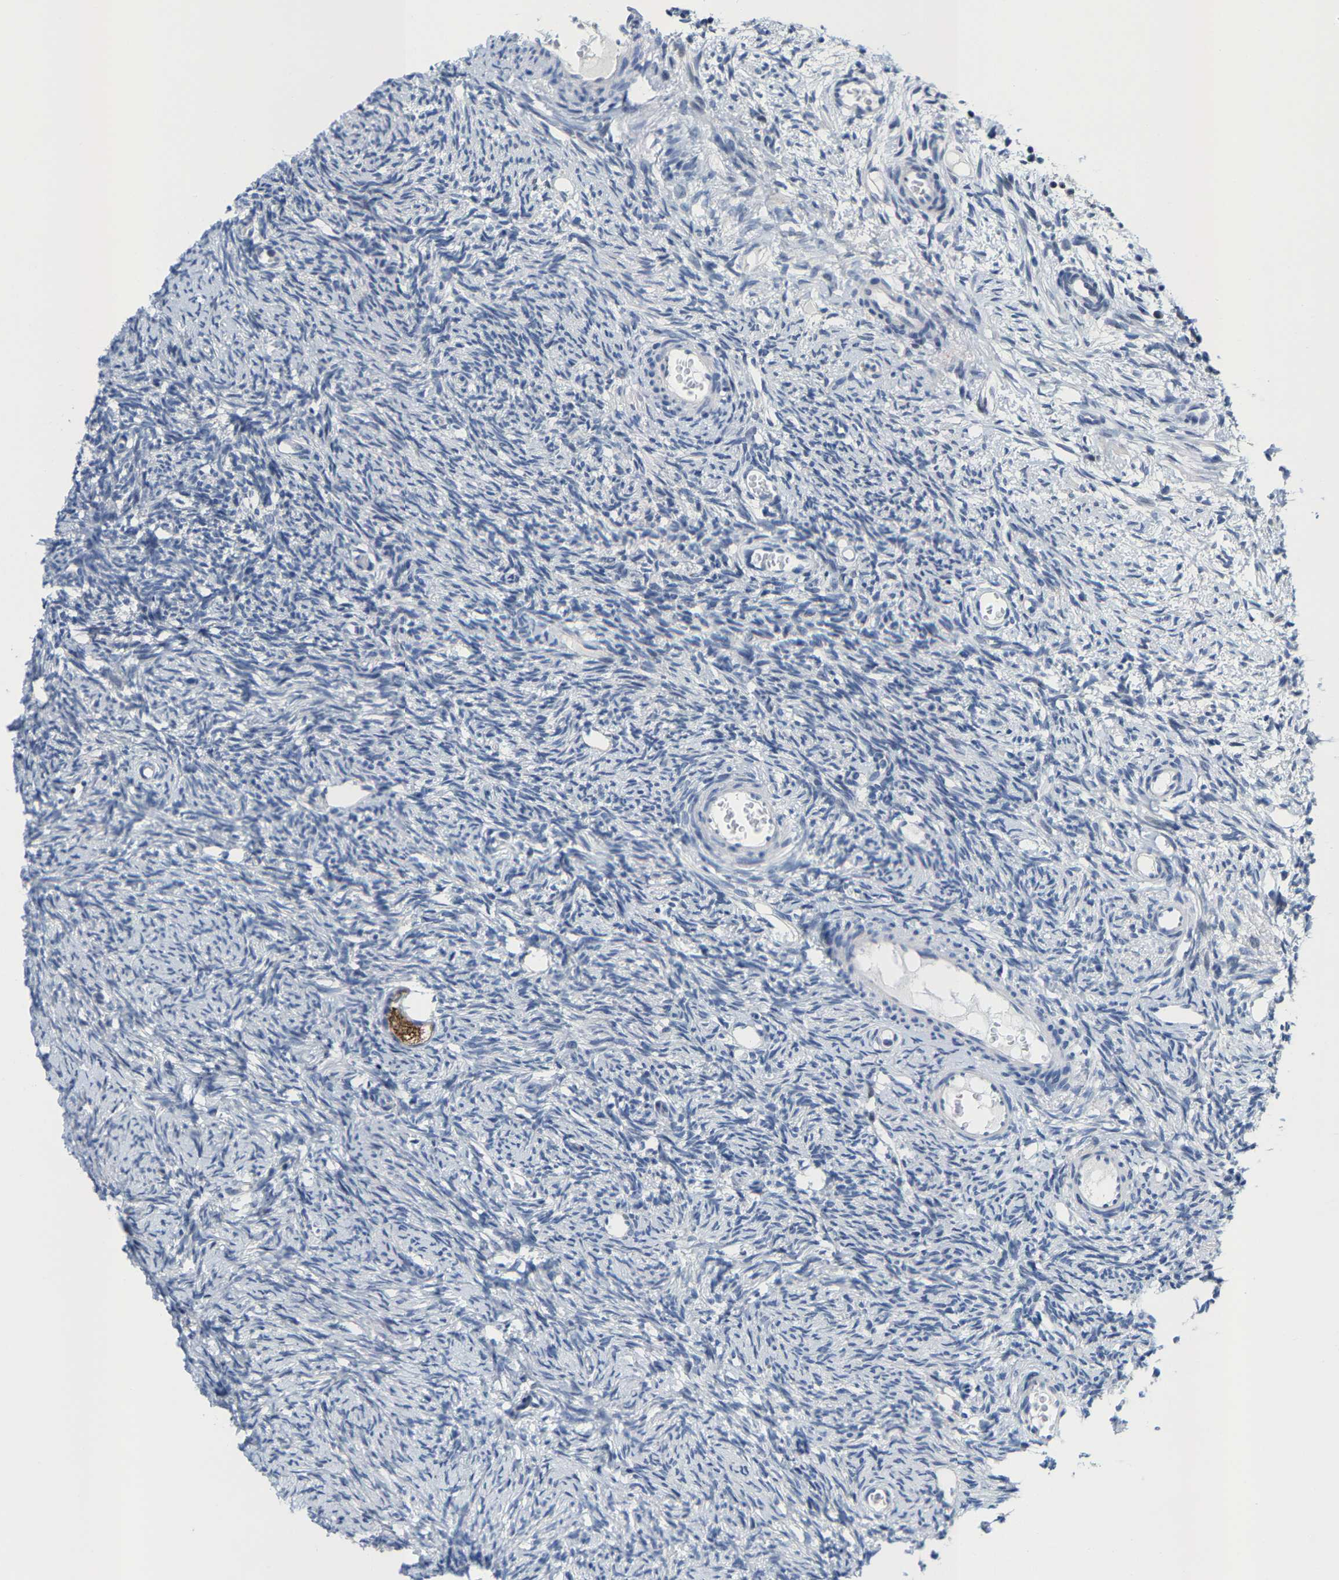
{"staining": {"intensity": "negative", "quantity": "none", "location": "none"}, "tissue": "ovary", "cell_type": "Ovarian stroma cells", "image_type": "normal", "snomed": [{"axis": "morphology", "description": "Normal tissue, NOS"}, {"axis": "topography", "description": "Ovary"}], "caption": "Immunohistochemical staining of normal ovary exhibits no significant staining in ovarian stroma cells.", "gene": "KLHL1", "patient": {"sex": "female", "age": 33}}